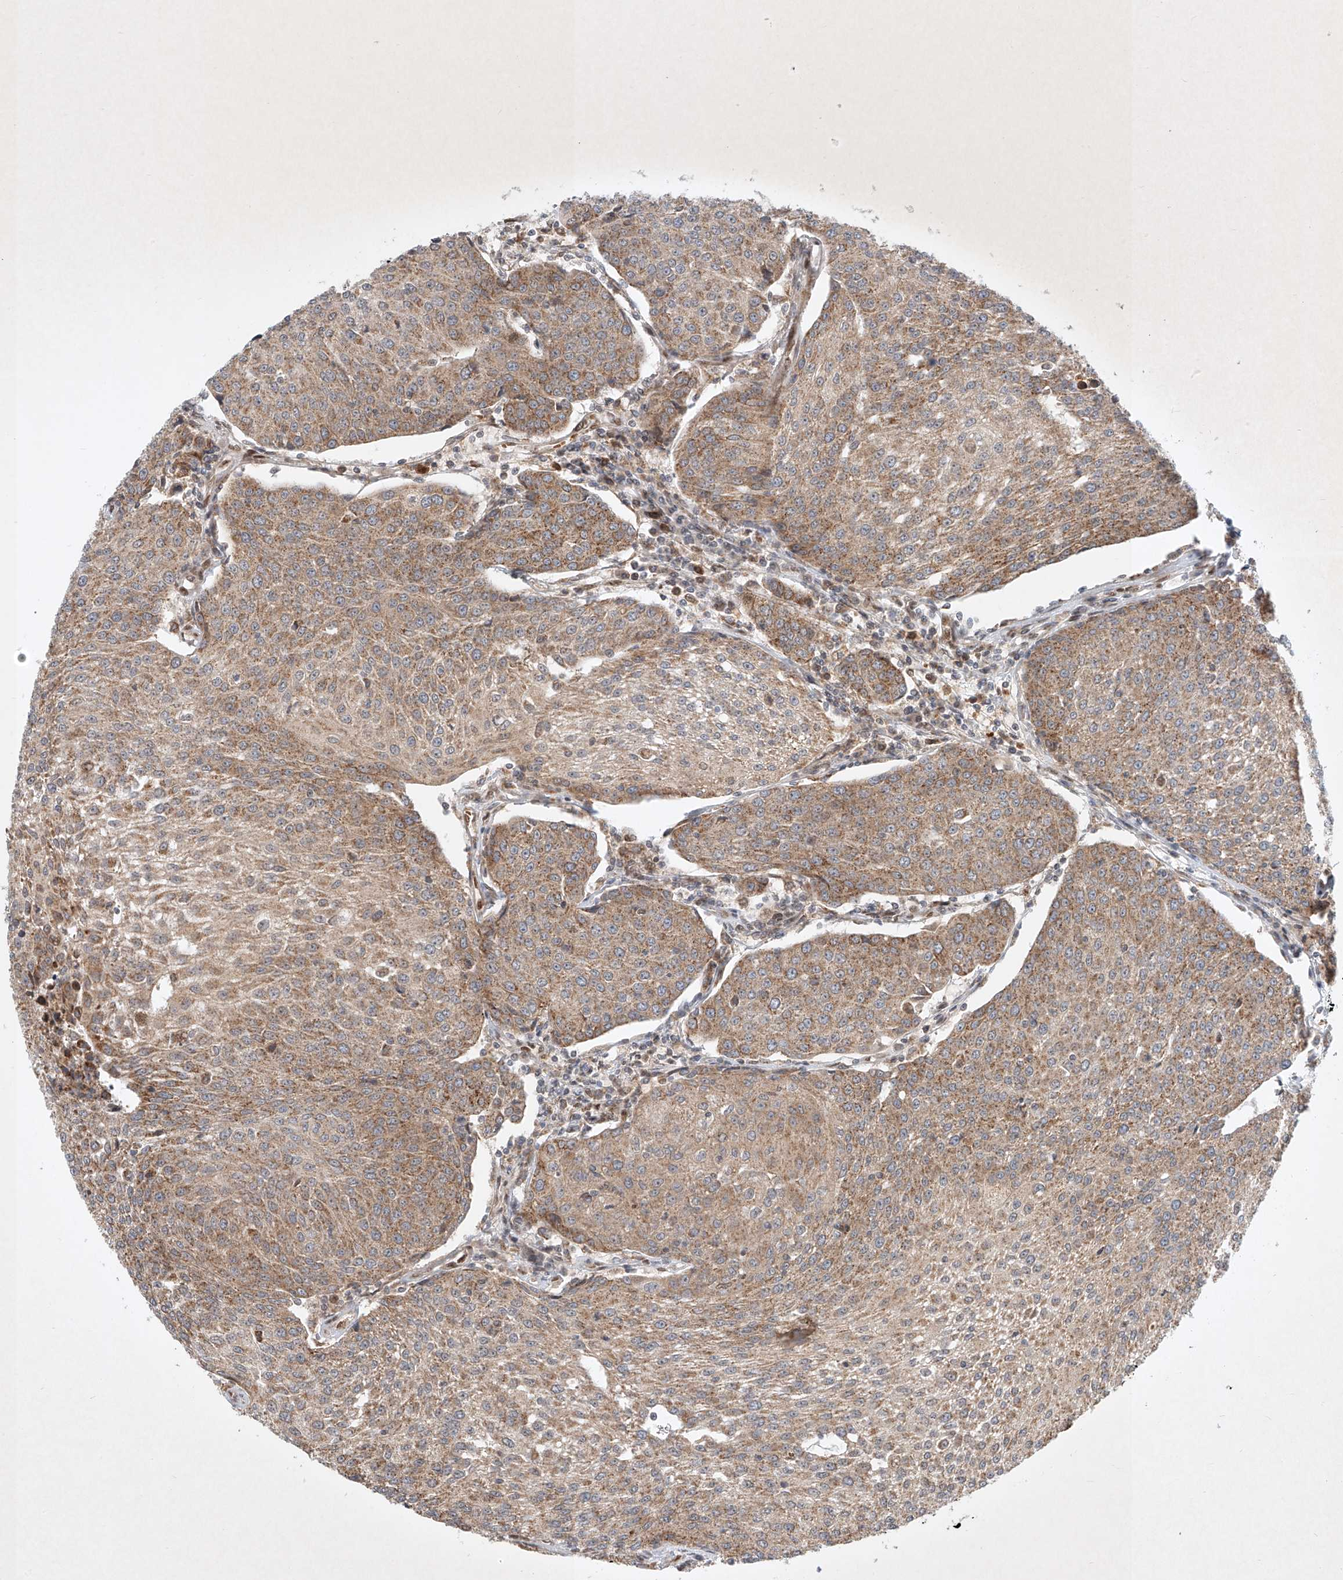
{"staining": {"intensity": "moderate", "quantity": ">75%", "location": "cytoplasmic/membranous"}, "tissue": "urothelial cancer", "cell_type": "Tumor cells", "image_type": "cancer", "snomed": [{"axis": "morphology", "description": "Urothelial carcinoma, High grade"}, {"axis": "topography", "description": "Urinary bladder"}], "caption": "The immunohistochemical stain highlights moderate cytoplasmic/membranous staining in tumor cells of urothelial cancer tissue.", "gene": "EPG5", "patient": {"sex": "female", "age": 85}}